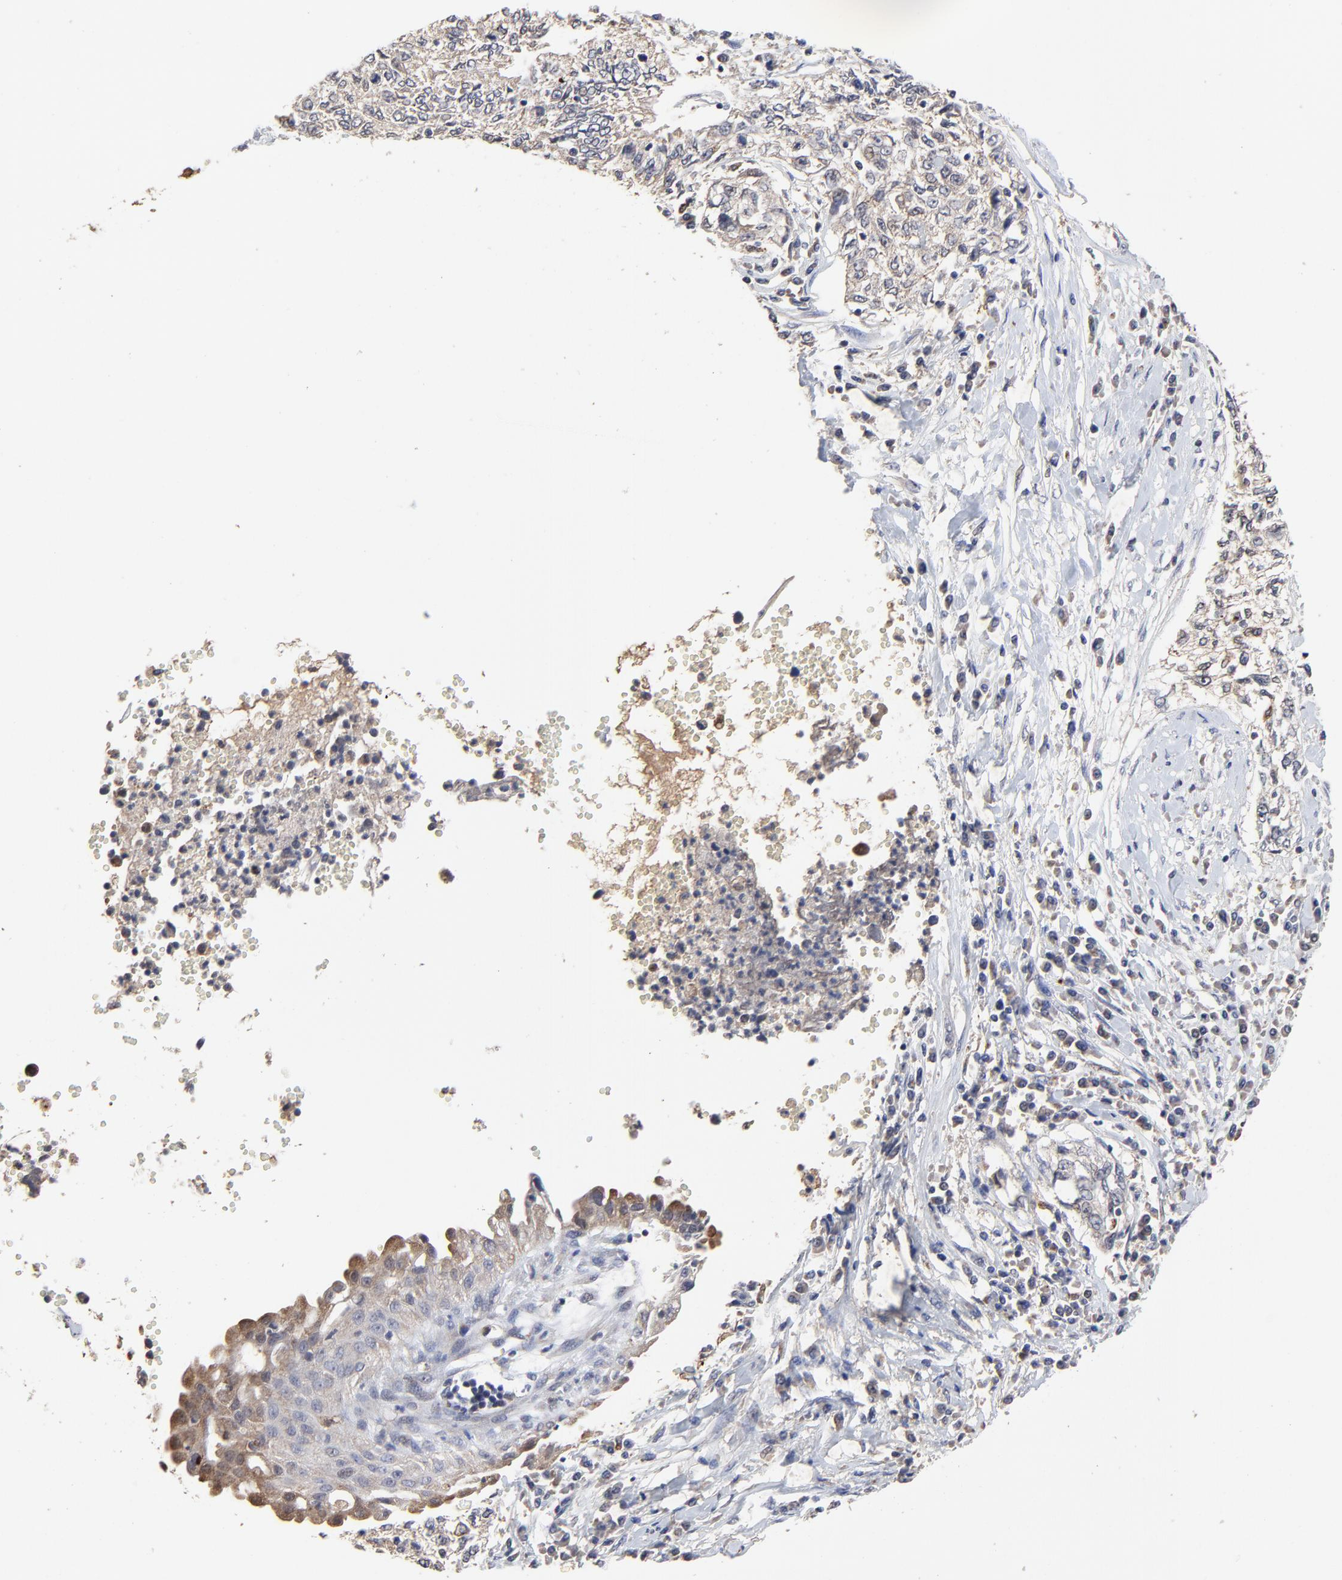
{"staining": {"intensity": "weak", "quantity": ">75%", "location": "cytoplasmic/membranous"}, "tissue": "cervical cancer", "cell_type": "Tumor cells", "image_type": "cancer", "snomed": [{"axis": "morphology", "description": "Normal tissue, NOS"}, {"axis": "morphology", "description": "Squamous cell carcinoma, NOS"}, {"axis": "topography", "description": "Cervix"}], "caption": "Immunohistochemistry (IHC) staining of cervical cancer (squamous cell carcinoma), which exhibits low levels of weak cytoplasmic/membranous expression in approximately >75% of tumor cells indicating weak cytoplasmic/membranous protein expression. The staining was performed using DAB (3,3'-diaminobenzidine) (brown) for protein detection and nuclei were counterstained in hematoxylin (blue).", "gene": "LGALS3", "patient": {"sex": "female", "age": 45}}